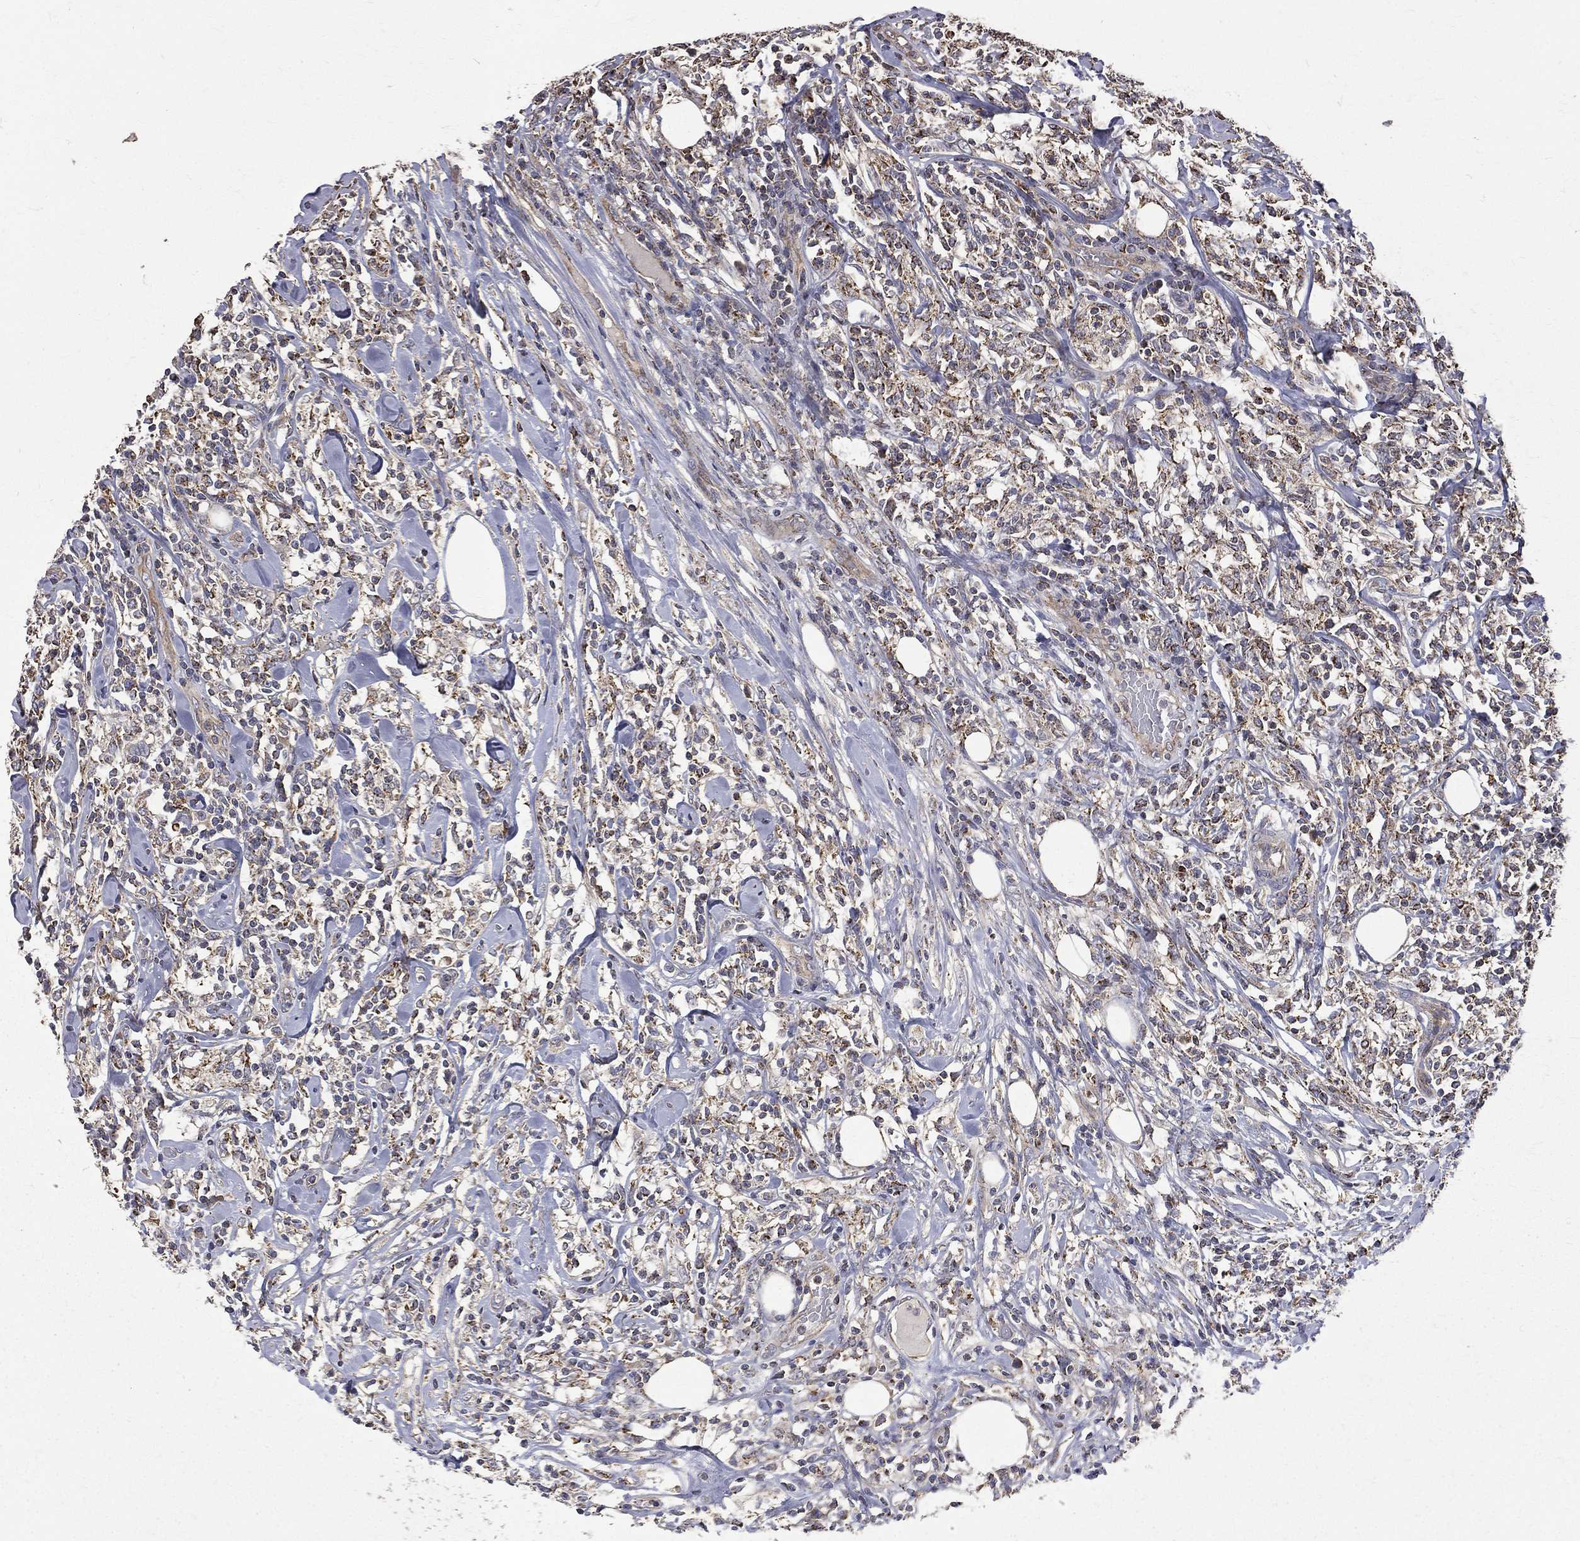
{"staining": {"intensity": "negative", "quantity": "none", "location": "none"}, "tissue": "lymphoma", "cell_type": "Tumor cells", "image_type": "cancer", "snomed": [{"axis": "morphology", "description": "Malignant lymphoma, non-Hodgkin's type, High grade"}, {"axis": "topography", "description": "Lymph node"}], "caption": "Immunohistochemistry (IHC) image of neoplastic tissue: human malignant lymphoma, non-Hodgkin's type (high-grade) stained with DAB (3,3'-diaminobenzidine) displays no significant protein staining in tumor cells.", "gene": "RPGR", "patient": {"sex": "female", "age": 84}}